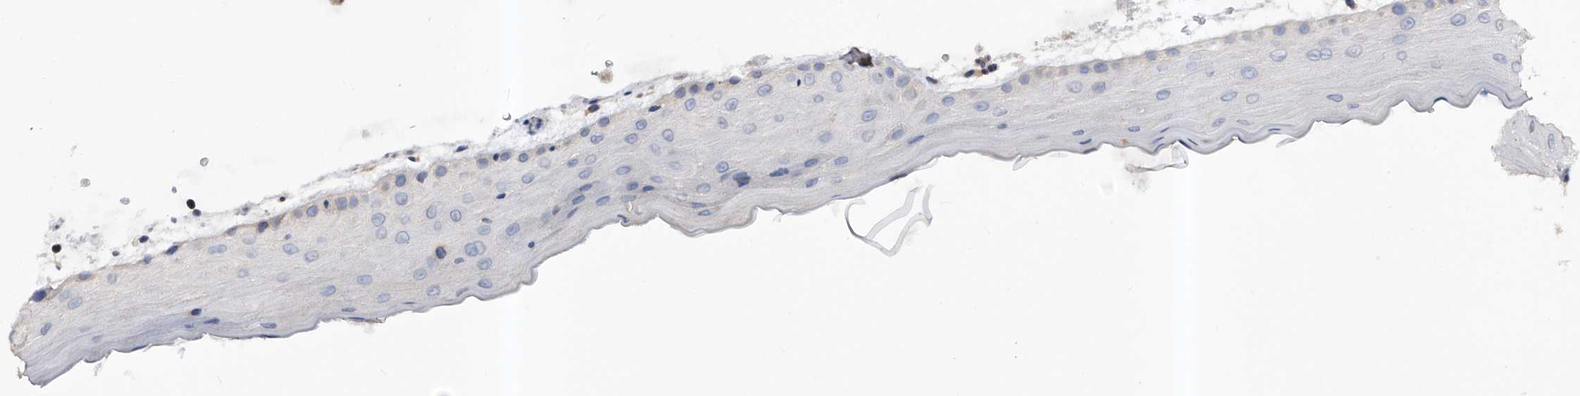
{"staining": {"intensity": "negative", "quantity": "none", "location": "none"}, "tissue": "oral mucosa", "cell_type": "Squamous epithelial cells", "image_type": "normal", "snomed": [{"axis": "morphology", "description": "Normal tissue, NOS"}, {"axis": "topography", "description": "Oral tissue"}], "caption": "Immunohistochemistry image of normal human oral mucosa stained for a protein (brown), which exhibits no positivity in squamous epithelial cells.", "gene": "ARL4C", "patient": {"sex": "male", "age": 13}}